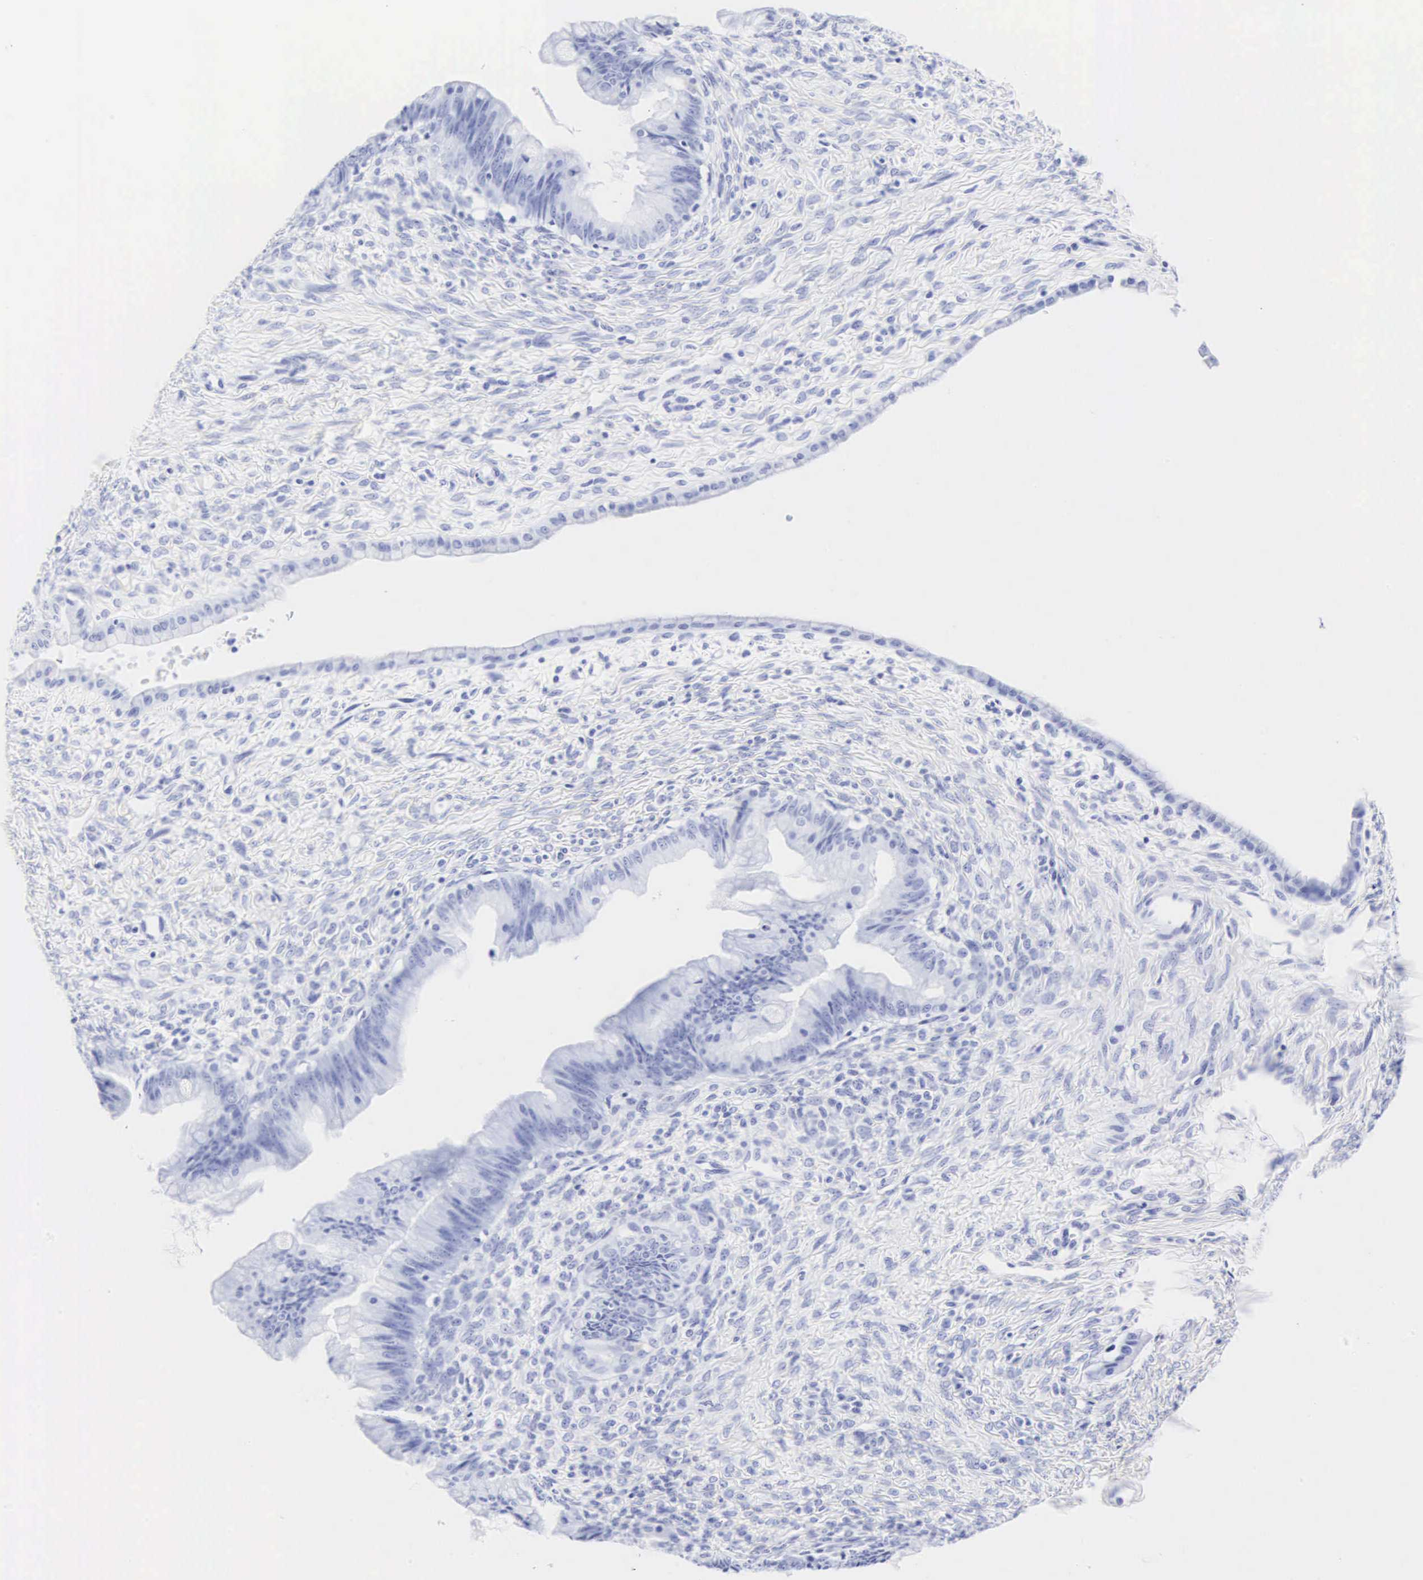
{"staining": {"intensity": "negative", "quantity": "none", "location": "none"}, "tissue": "ovarian cancer", "cell_type": "Tumor cells", "image_type": "cancer", "snomed": [{"axis": "morphology", "description": "Cystadenocarcinoma, mucinous, NOS"}, {"axis": "topography", "description": "Ovary"}], "caption": "Micrograph shows no significant protein staining in tumor cells of mucinous cystadenocarcinoma (ovarian).", "gene": "CGB3", "patient": {"sex": "female", "age": 25}}